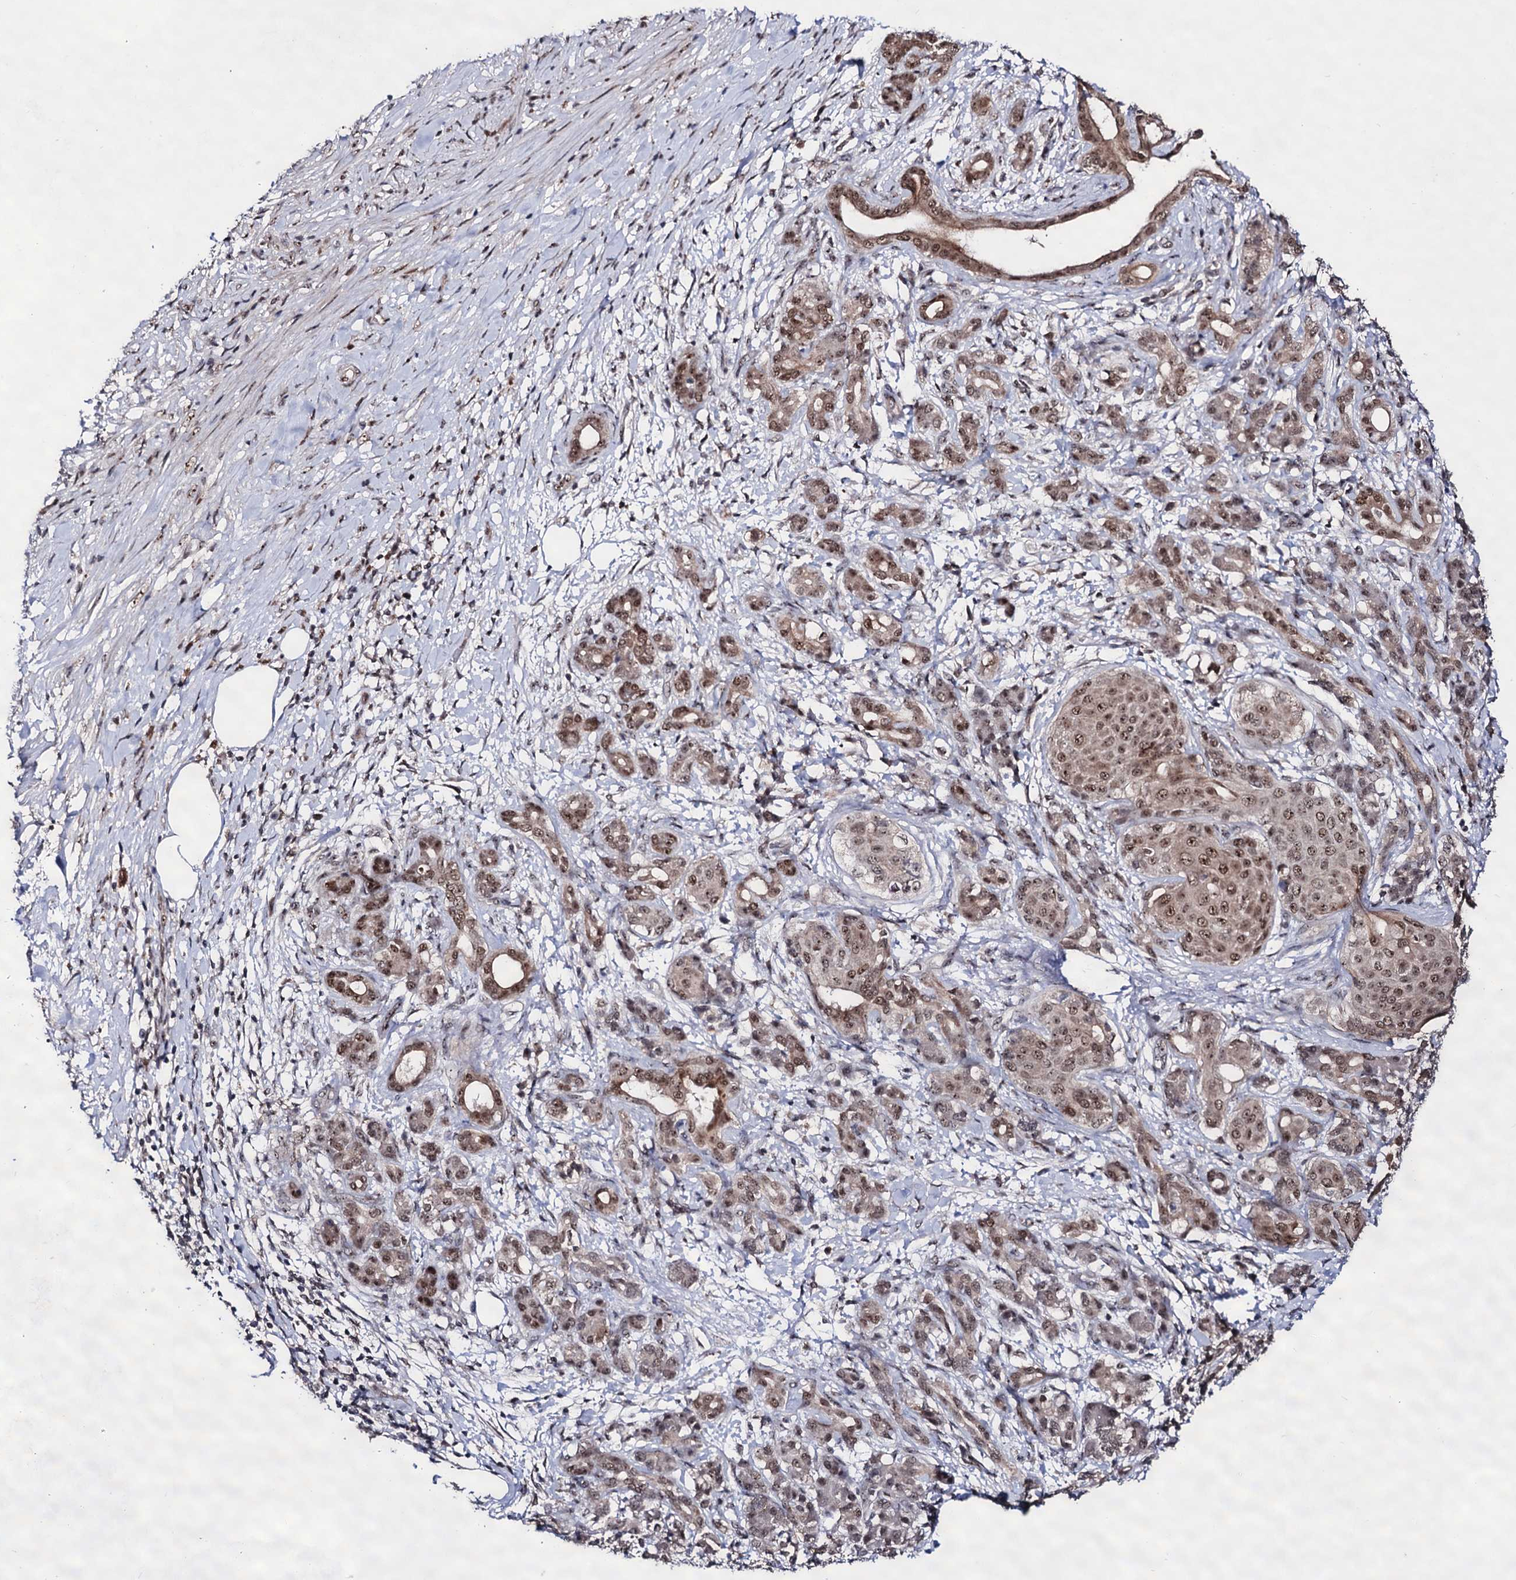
{"staining": {"intensity": "moderate", "quantity": ">75%", "location": "cytoplasmic/membranous,nuclear"}, "tissue": "pancreatic cancer", "cell_type": "Tumor cells", "image_type": "cancer", "snomed": [{"axis": "morphology", "description": "Adenocarcinoma, NOS"}, {"axis": "topography", "description": "Pancreas"}], "caption": "Pancreatic cancer stained with a brown dye displays moderate cytoplasmic/membranous and nuclear positive staining in approximately >75% of tumor cells.", "gene": "EXOSC10", "patient": {"sex": "female", "age": 55}}